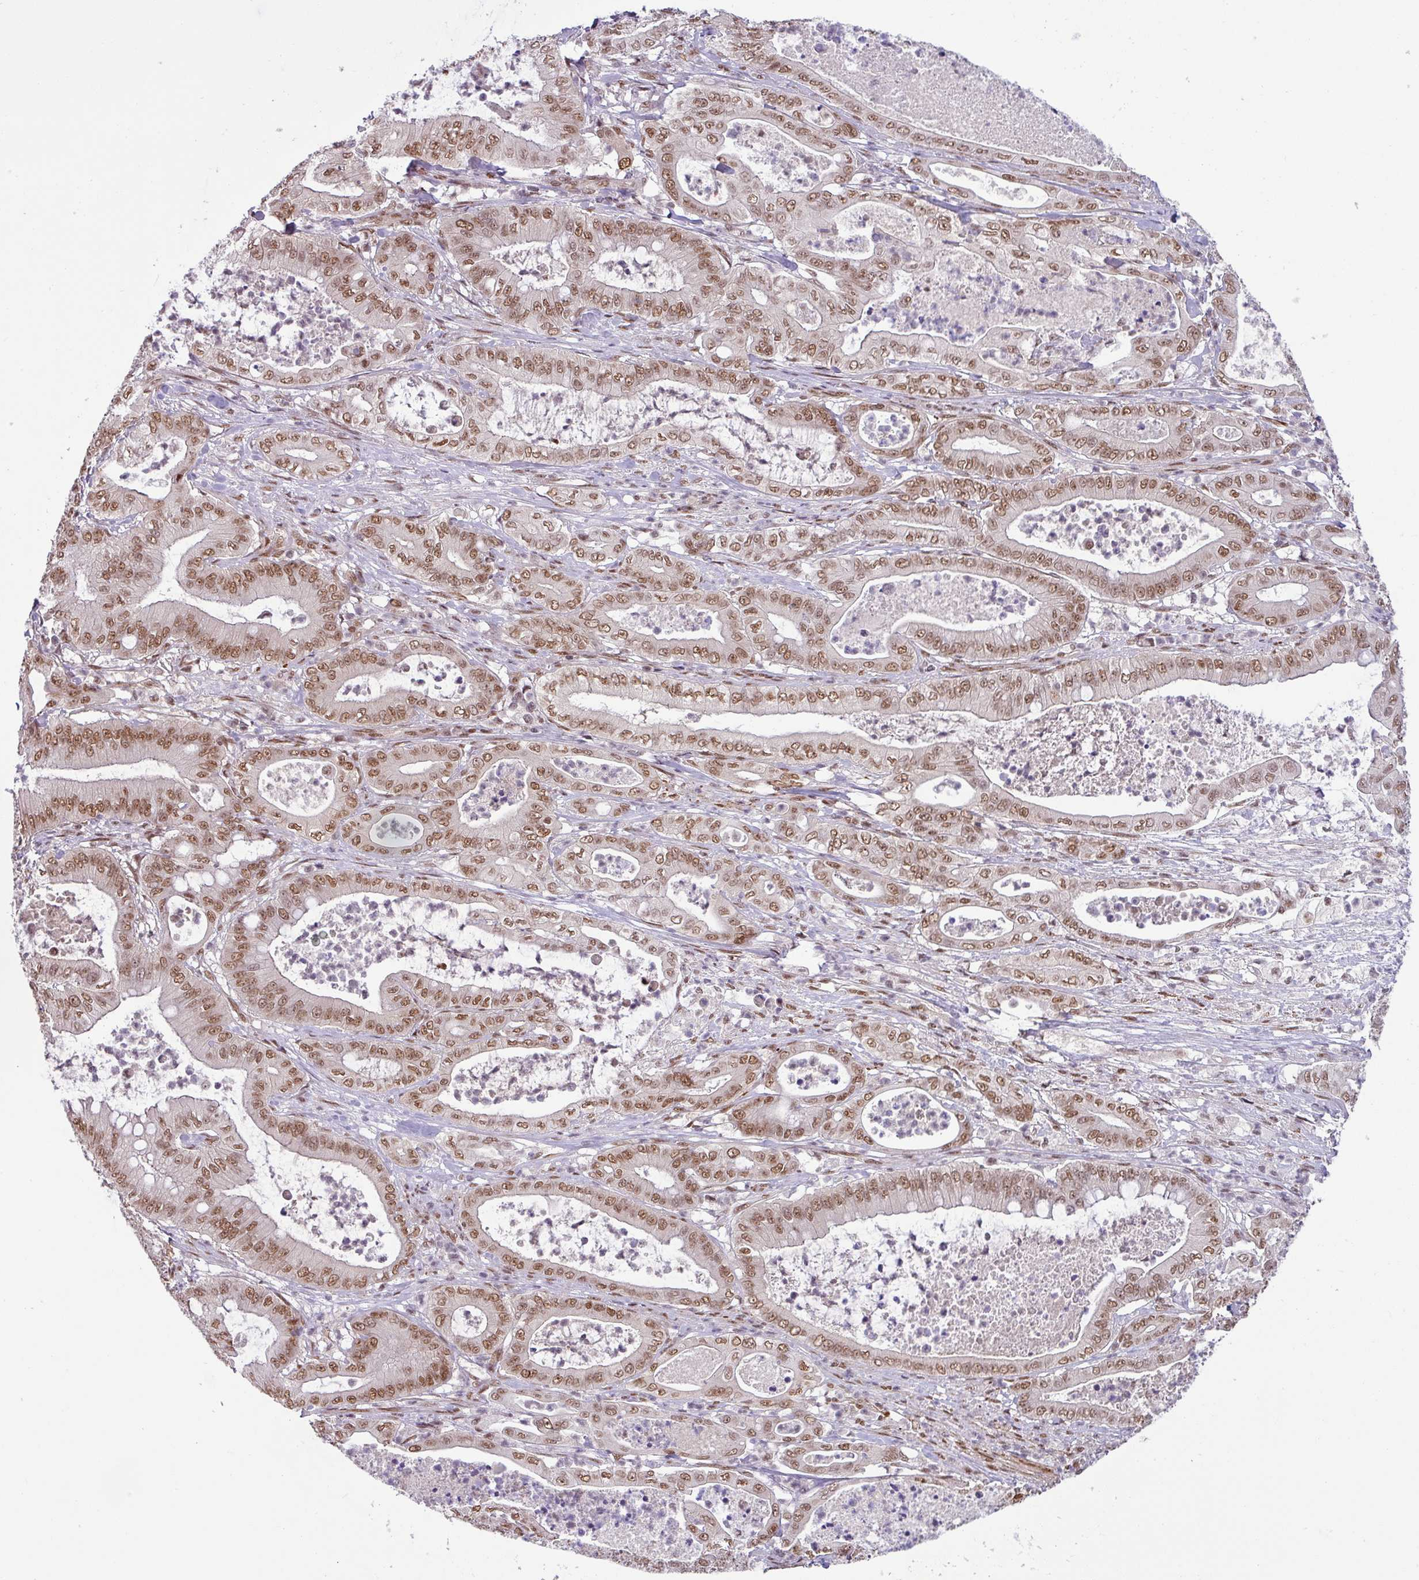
{"staining": {"intensity": "moderate", "quantity": ">75%", "location": "nuclear"}, "tissue": "pancreatic cancer", "cell_type": "Tumor cells", "image_type": "cancer", "snomed": [{"axis": "morphology", "description": "Adenocarcinoma, NOS"}, {"axis": "topography", "description": "Pancreas"}], "caption": "Immunohistochemistry (DAB) staining of pancreatic adenocarcinoma shows moderate nuclear protein expression in approximately >75% of tumor cells. Nuclei are stained in blue.", "gene": "SRSF2", "patient": {"sex": "male", "age": 71}}